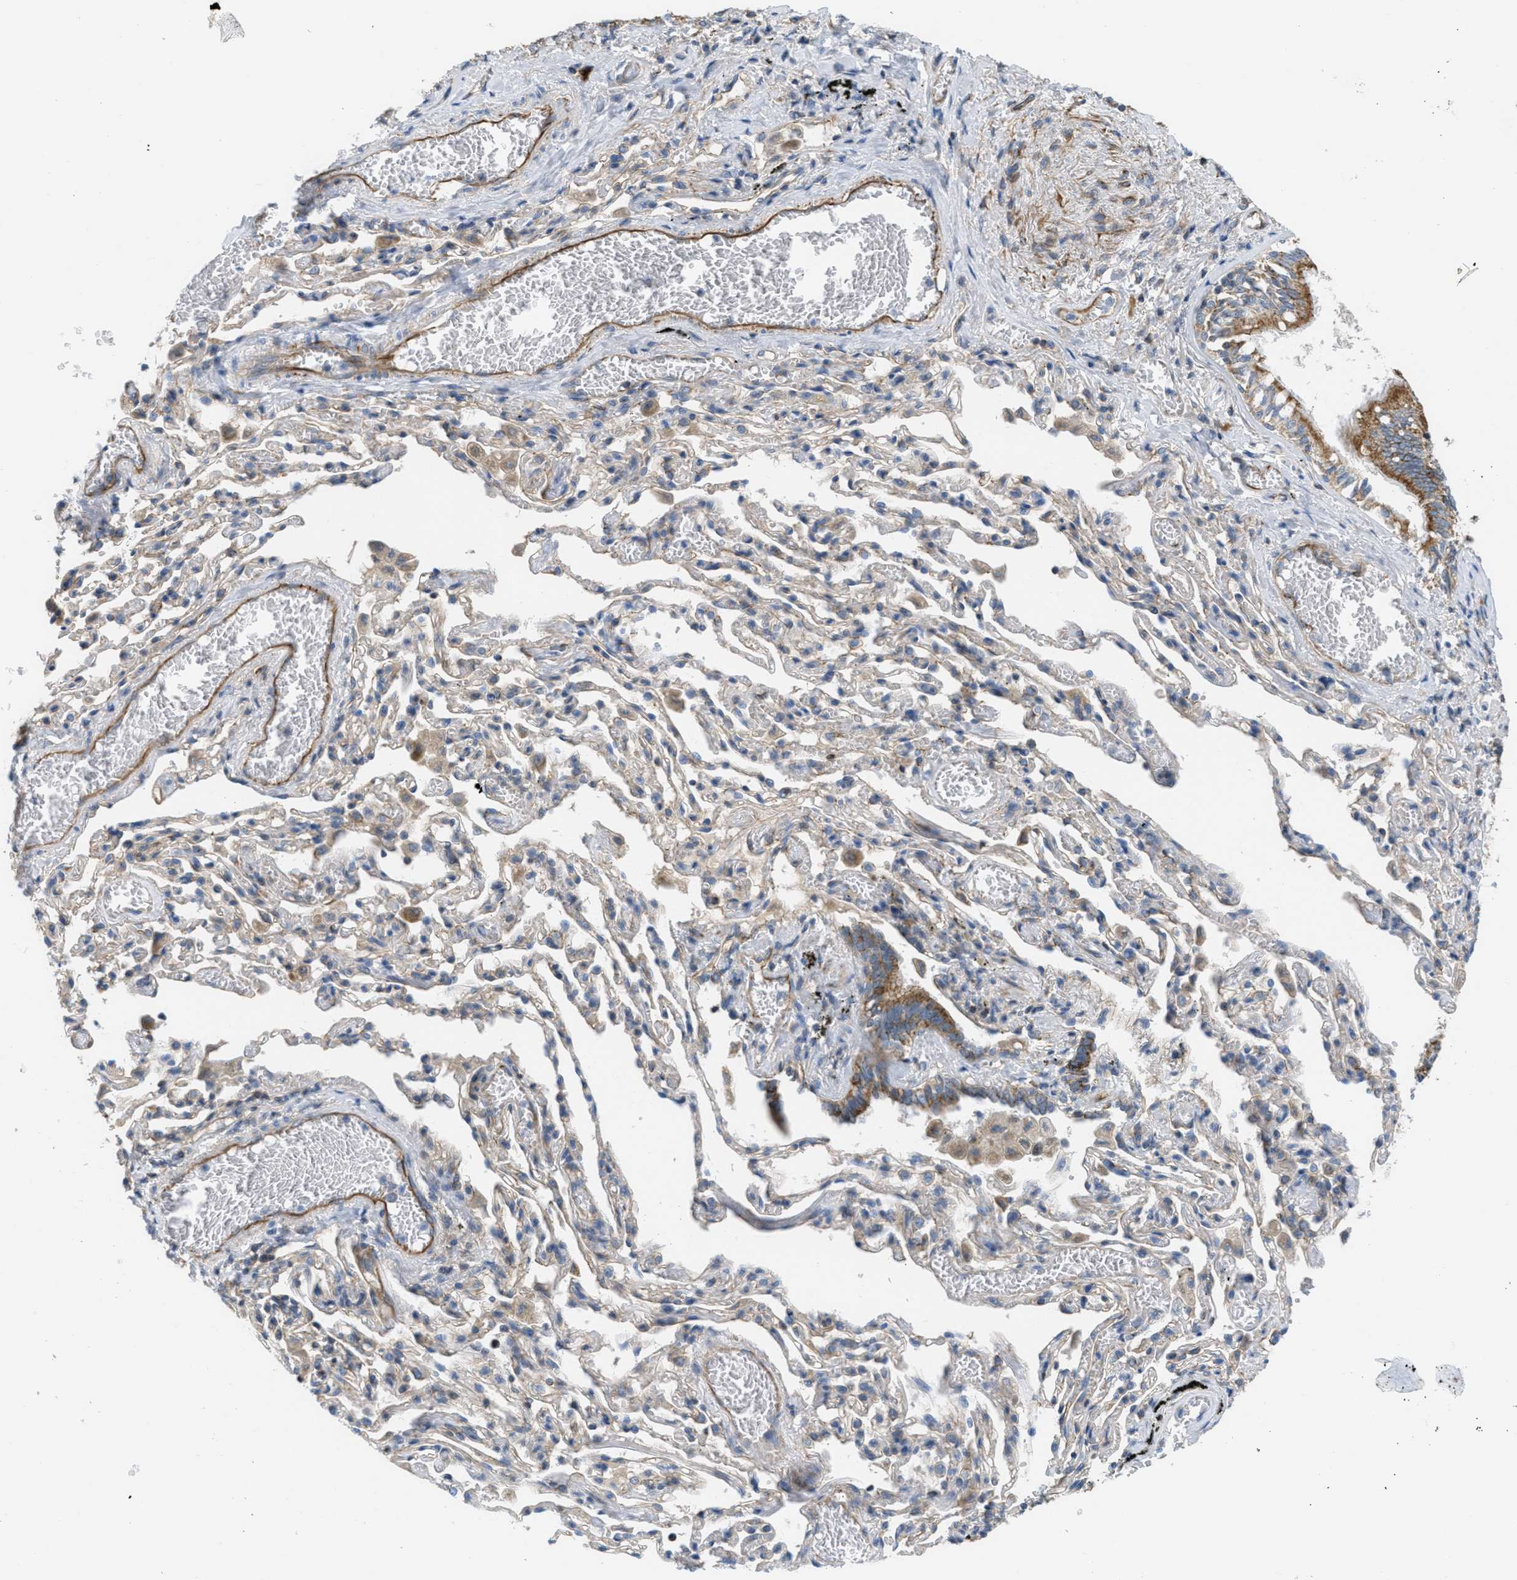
{"staining": {"intensity": "moderate", "quantity": ">75%", "location": "cytoplasmic/membranous"}, "tissue": "bronchus", "cell_type": "Respiratory epithelial cells", "image_type": "normal", "snomed": [{"axis": "morphology", "description": "Normal tissue, NOS"}, {"axis": "morphology", "description": "Inflammation, NOS"}, {"axis": "topography", "description": "Cartilage tissue"}, {"axis": "topography", "description": "Lung"}], "caption": "Approximately >75% of respiratory epithelial cells in normal bronchus demonstrate moderate cytoplasmic/membranous protein staining as visualized by brown immunohistochemical staining.", "gene": "BTN3A1", "patient": {"sex": "male", "age": 71}}